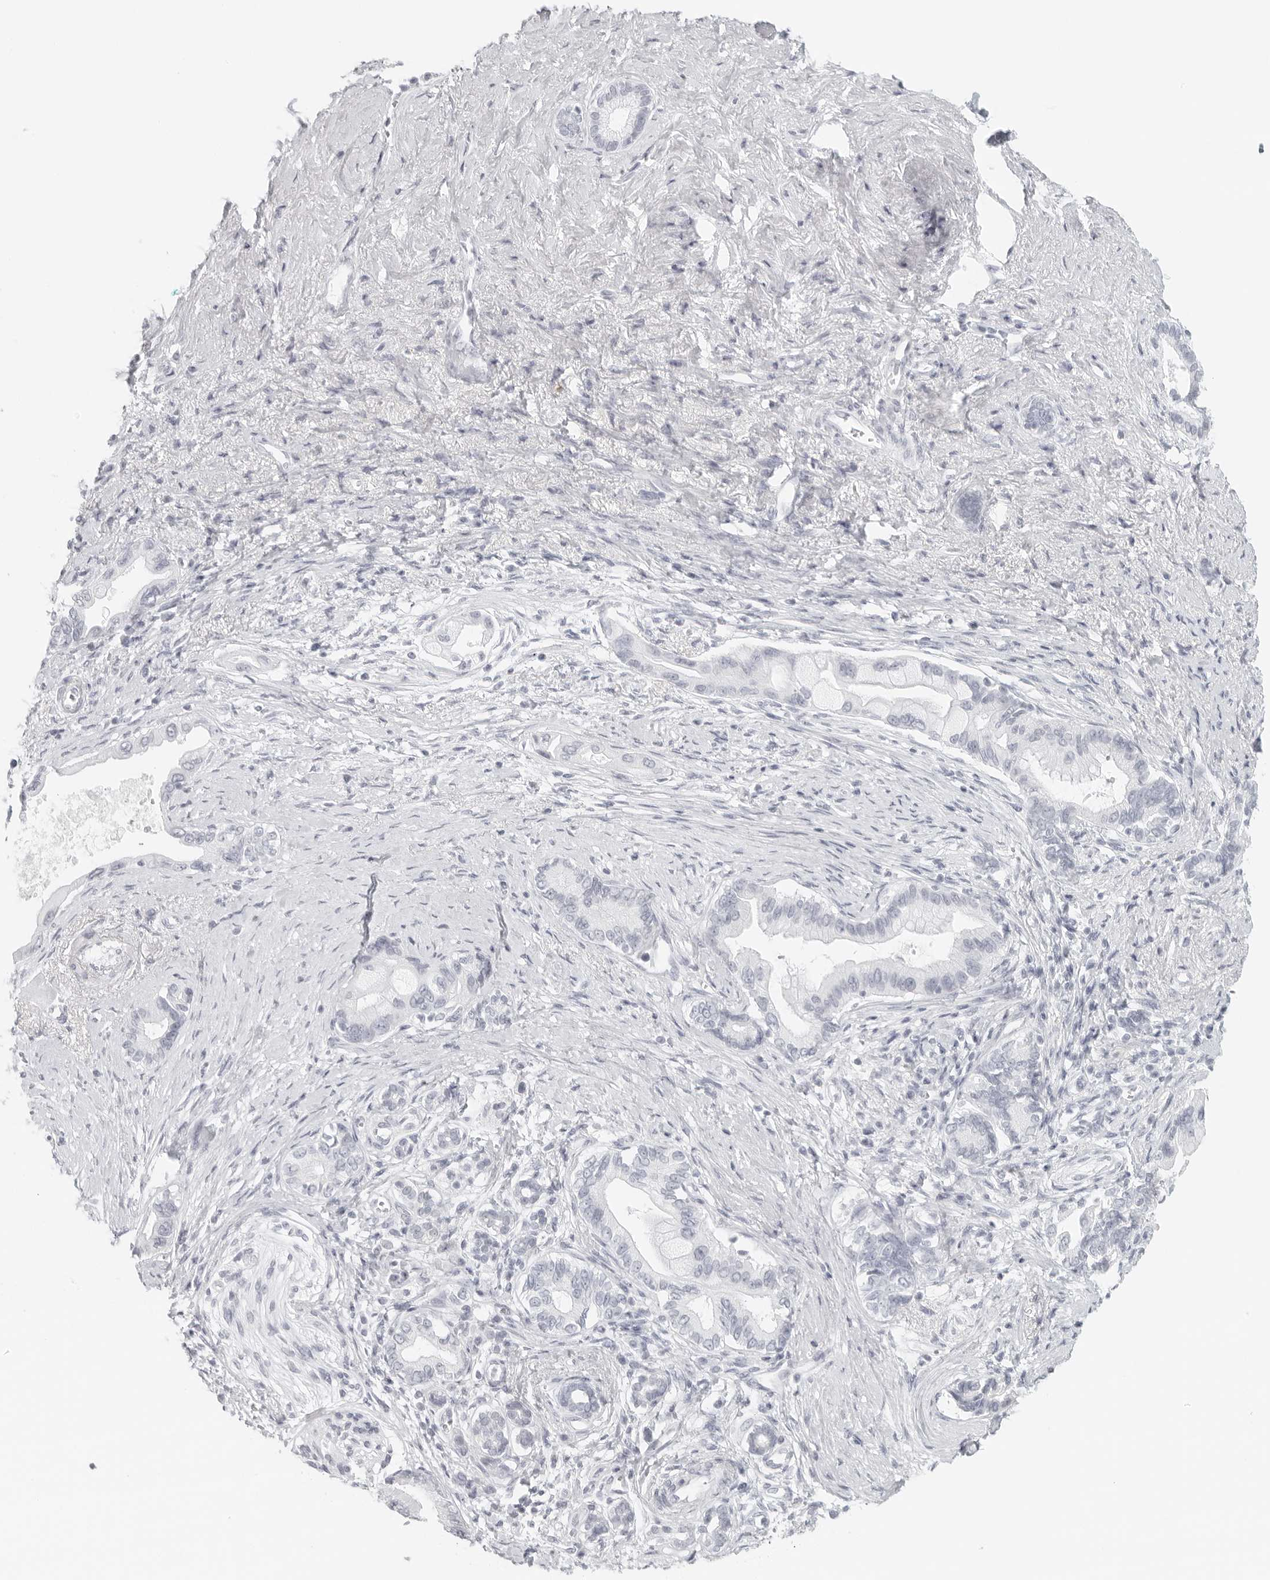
{"staining": {"intensity": "negative", "quantity": "none", "location": "none"}, "tissue": "pancreatic cancer", "cell_type": "Tumor cells", "image_type": "cancer", "snomed": [{"axis": "morphology", "description": "Adenocarcinoma, NOS"}, {"axis": "topography", "description": "Pancreas"}], "caption": "Immunohistochemistry (IHC) of human pancreatic cancer shows no staining in tumor cells.", "gene": "RPS6KC1", "patient": {"sex": "male", "age": 78}}